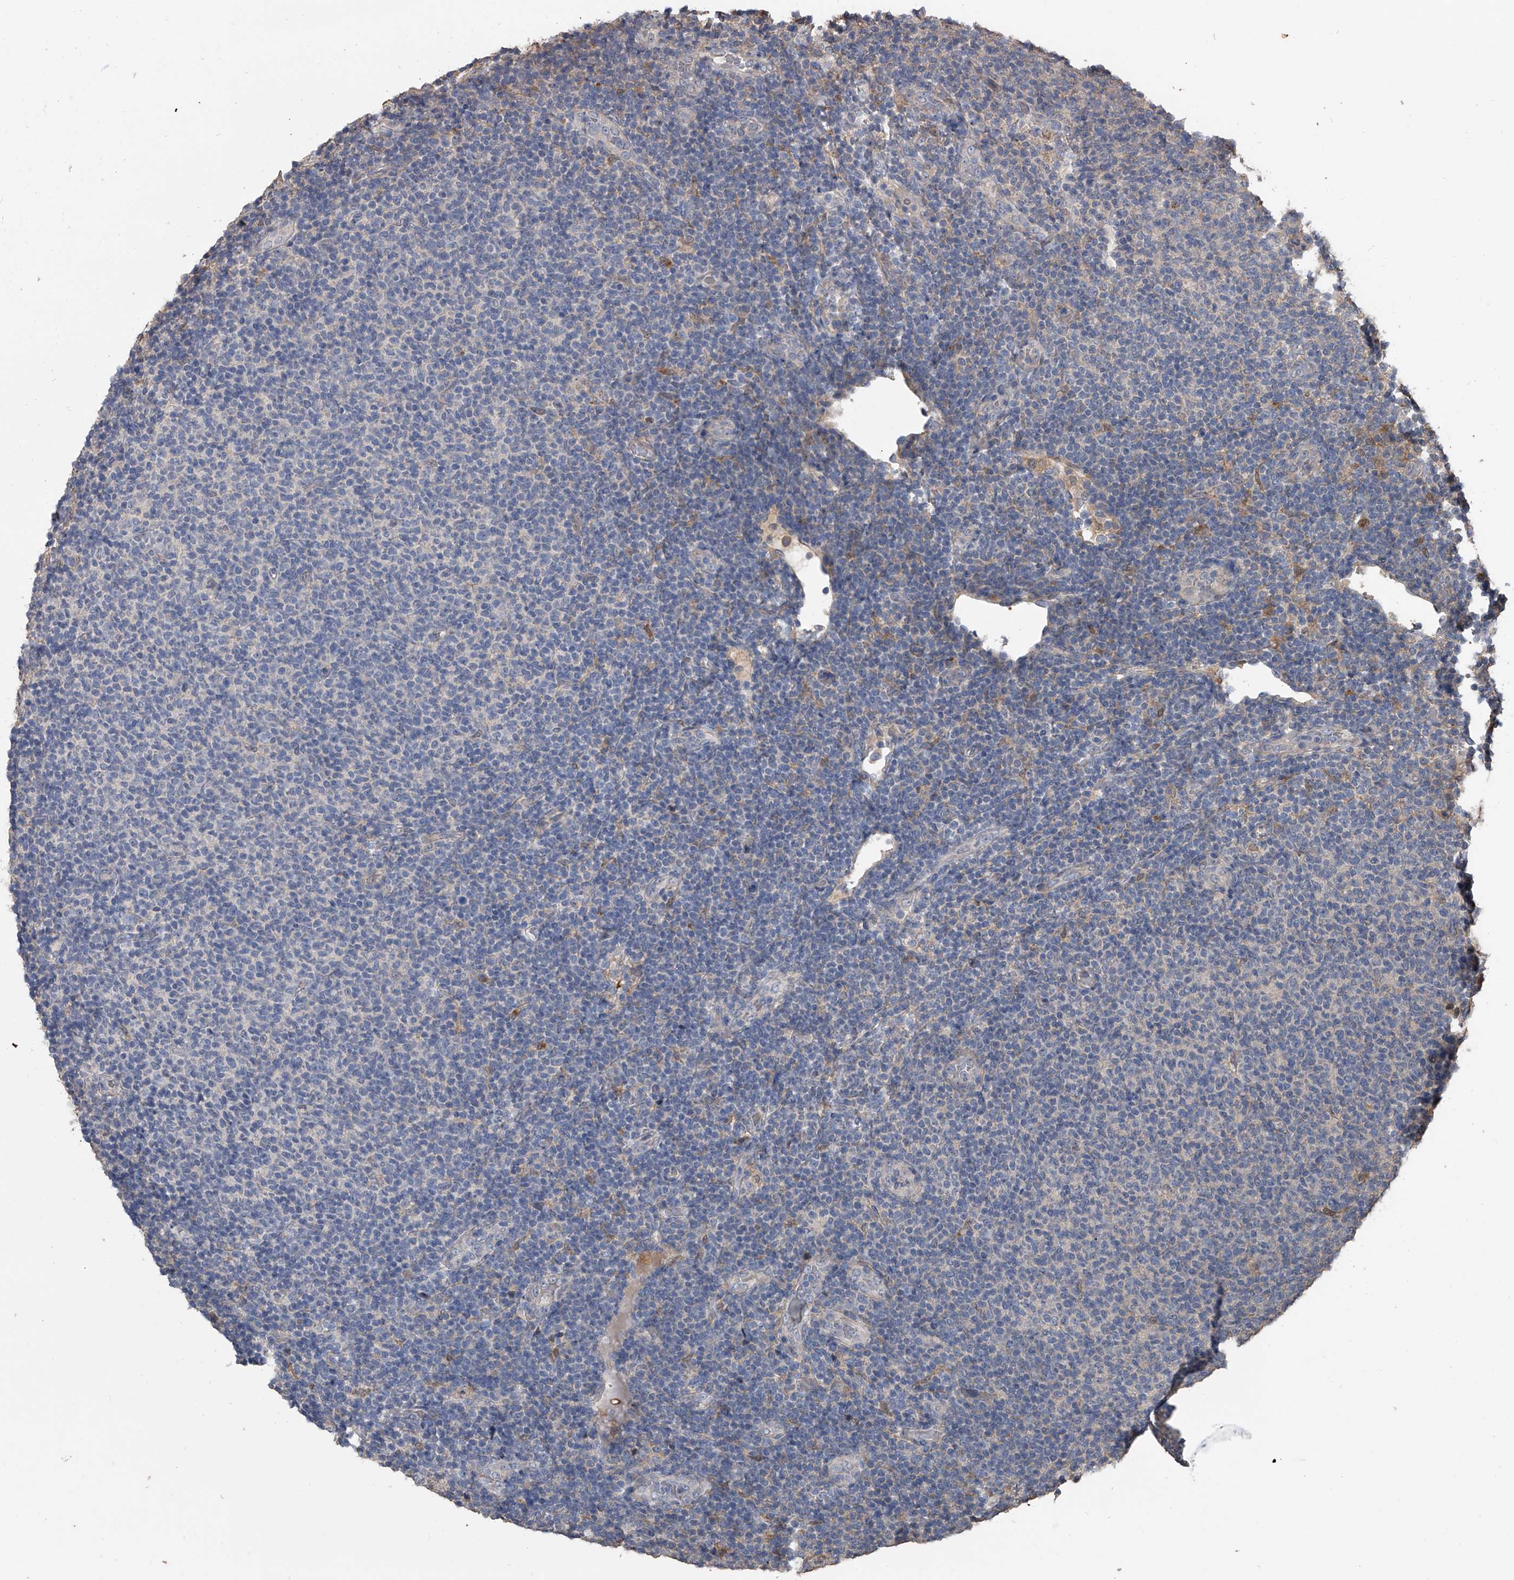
{"staining": {"intensity": "negative", "quantity": "none", "location": "none"}, "tissue": "lymphoma", "cell_type": "Tumor cells", "image_type": "cancer", "snomed": [{"axis": "morphology", "description": "Malignant lymphoma, non-Hodgkin's type, Low grade"}, {"axis": "topography", "description": "Lymph node"}], "caption": "A photomicrograph of human lymphoma is negative for staining in tumor cells.", "gene": "DOCK9", "patient": {"sex": "male", "age": 66}}